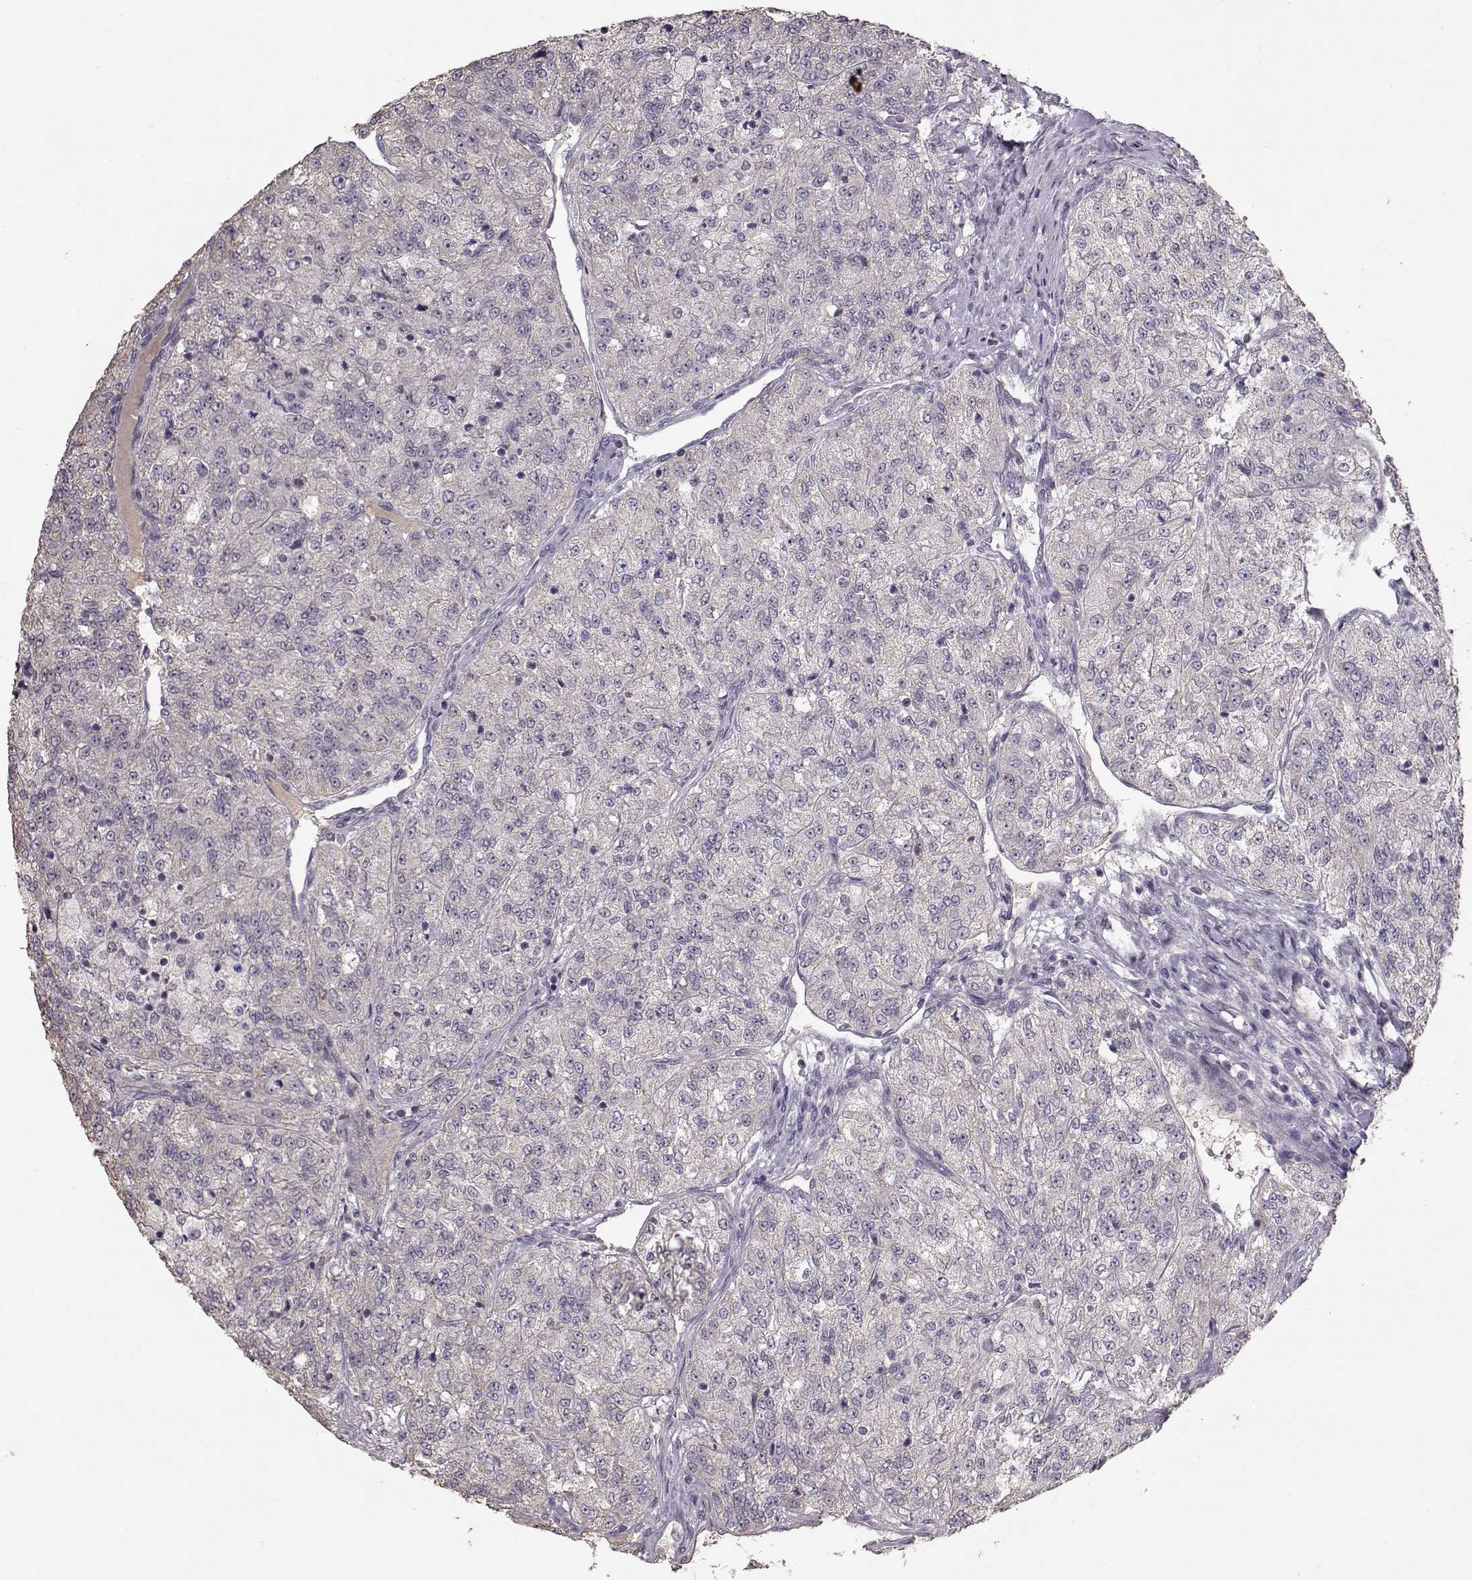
{"staining": {"intensity": "negative", "quantity": "none", "location": "none"}, "tissue": "renal cancer", "cell_type": "Tumor cells", "image_type": "cancer", "snomed": [{"axis": "morphology", "description": "Adenocarcinoma, NOS"}, {"axis": "topography", "description": "Kidney"}], "caption": "IHC image of neoplastic tissue: human renal cancer (adenocarcinoma) stained with DAB demonstrates no significant protein positivity in tumor cells.", "gene": "PMCH", "patient": {"sex": "female", "age": 63}}